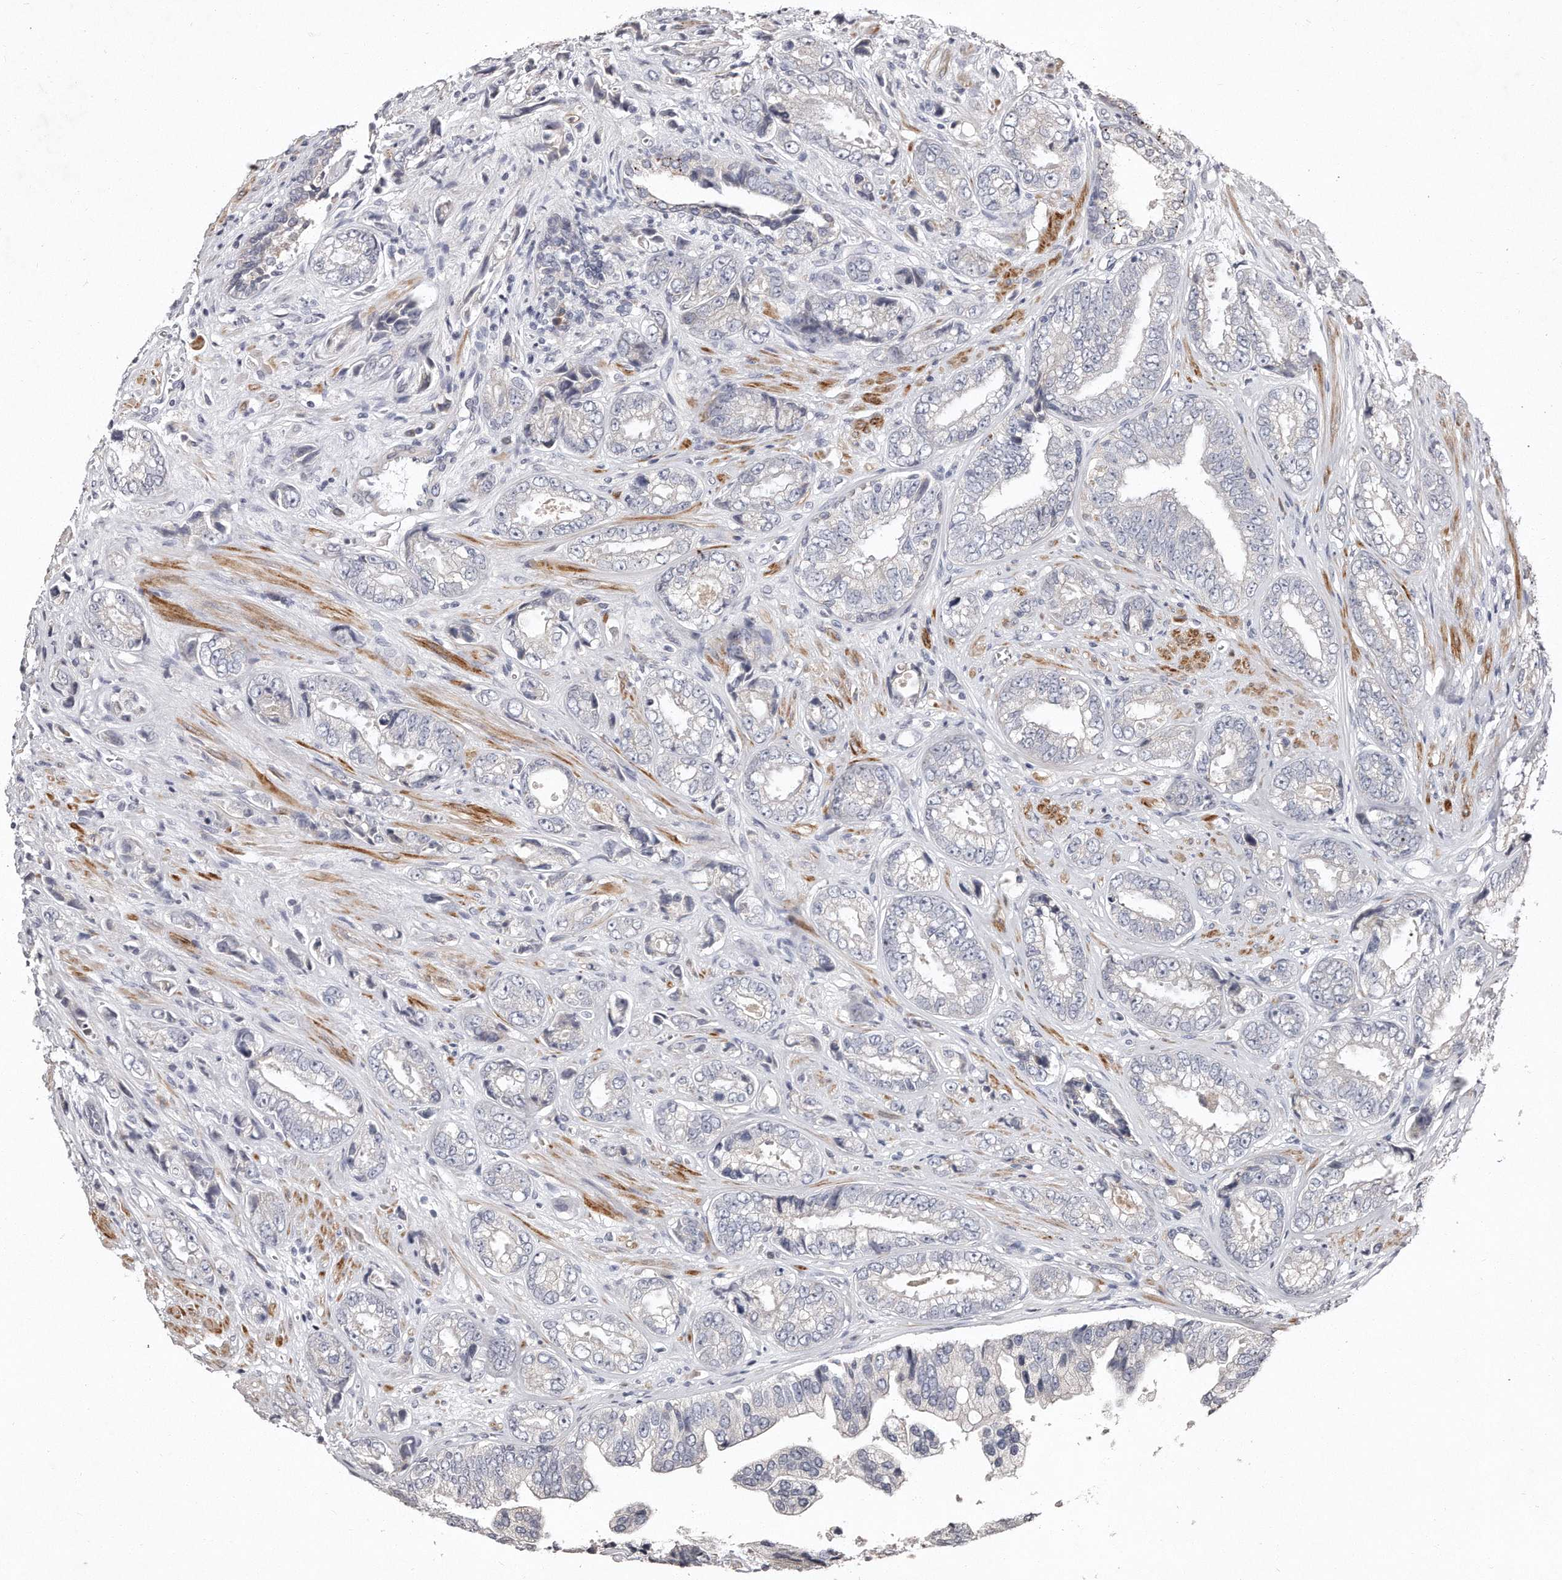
{"staining": {"intensity": "weak", "quantity": "<25%", "location": "cytoplasmic/membranous"}, "tissue": "prostate cancer", "cell_type": "Tumor cells", "image_type": "cancer", "snomed": [{"axis": "morphology", "description": "Adenocarcinoma, High grade"}, {"axis": "topography", "description": "Prostate"}], "caption": "This is a histopathology image of immunohistochemistry staining of adenocarcinoma (high-grade) (prostate), which shows no staining in tumor cells. (Immunohistochemistry (ihc), brightfield microscopy, high magnification).", "gene": "TECR", "patient": {"sex": "male", "age": 61}}